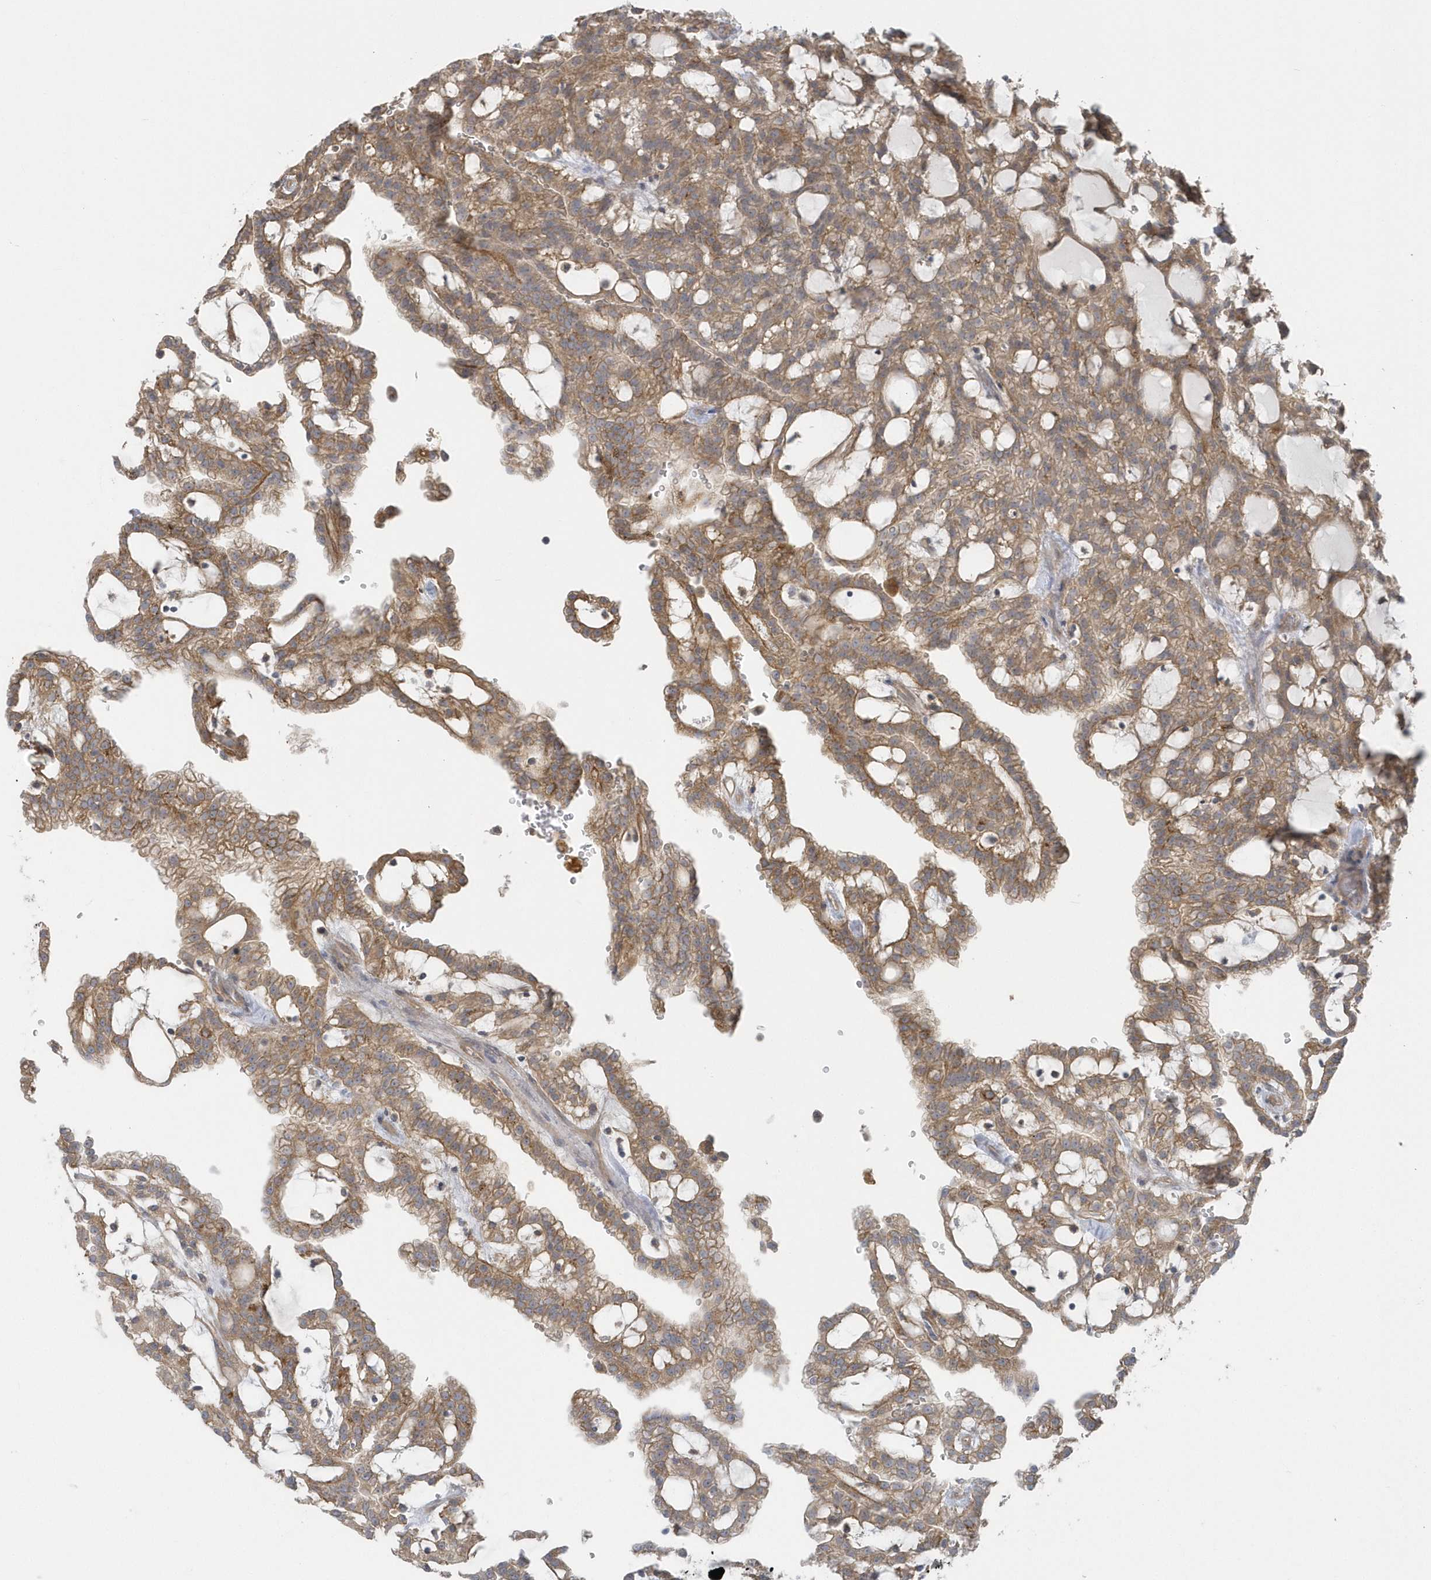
{"staining": {"intensity": "moderate", "quantity": ">75%", "location": "cytoplasmic/membranous"}, "tissue": "renal cancer", "cell_type": "Tumor cells", "image_type": "cancer", "snomed": [{"axis": "morphology", "description": "Adenocarcinoma, NOS"}, {"axis": "topography", "description": "Kidney"}], "caption": "Immunohistochemical staining of renal adenocarcinoma displays moderate cytoplasmic/membranous protein staining in approximately >75% of tumor cells. (Stains: DAB in brown, nuclei in blue, Microscopy: brightfield microscopy at high magnification).", "gene": "ACTR1A", "patient": {"sex": "male", "age": 63}}